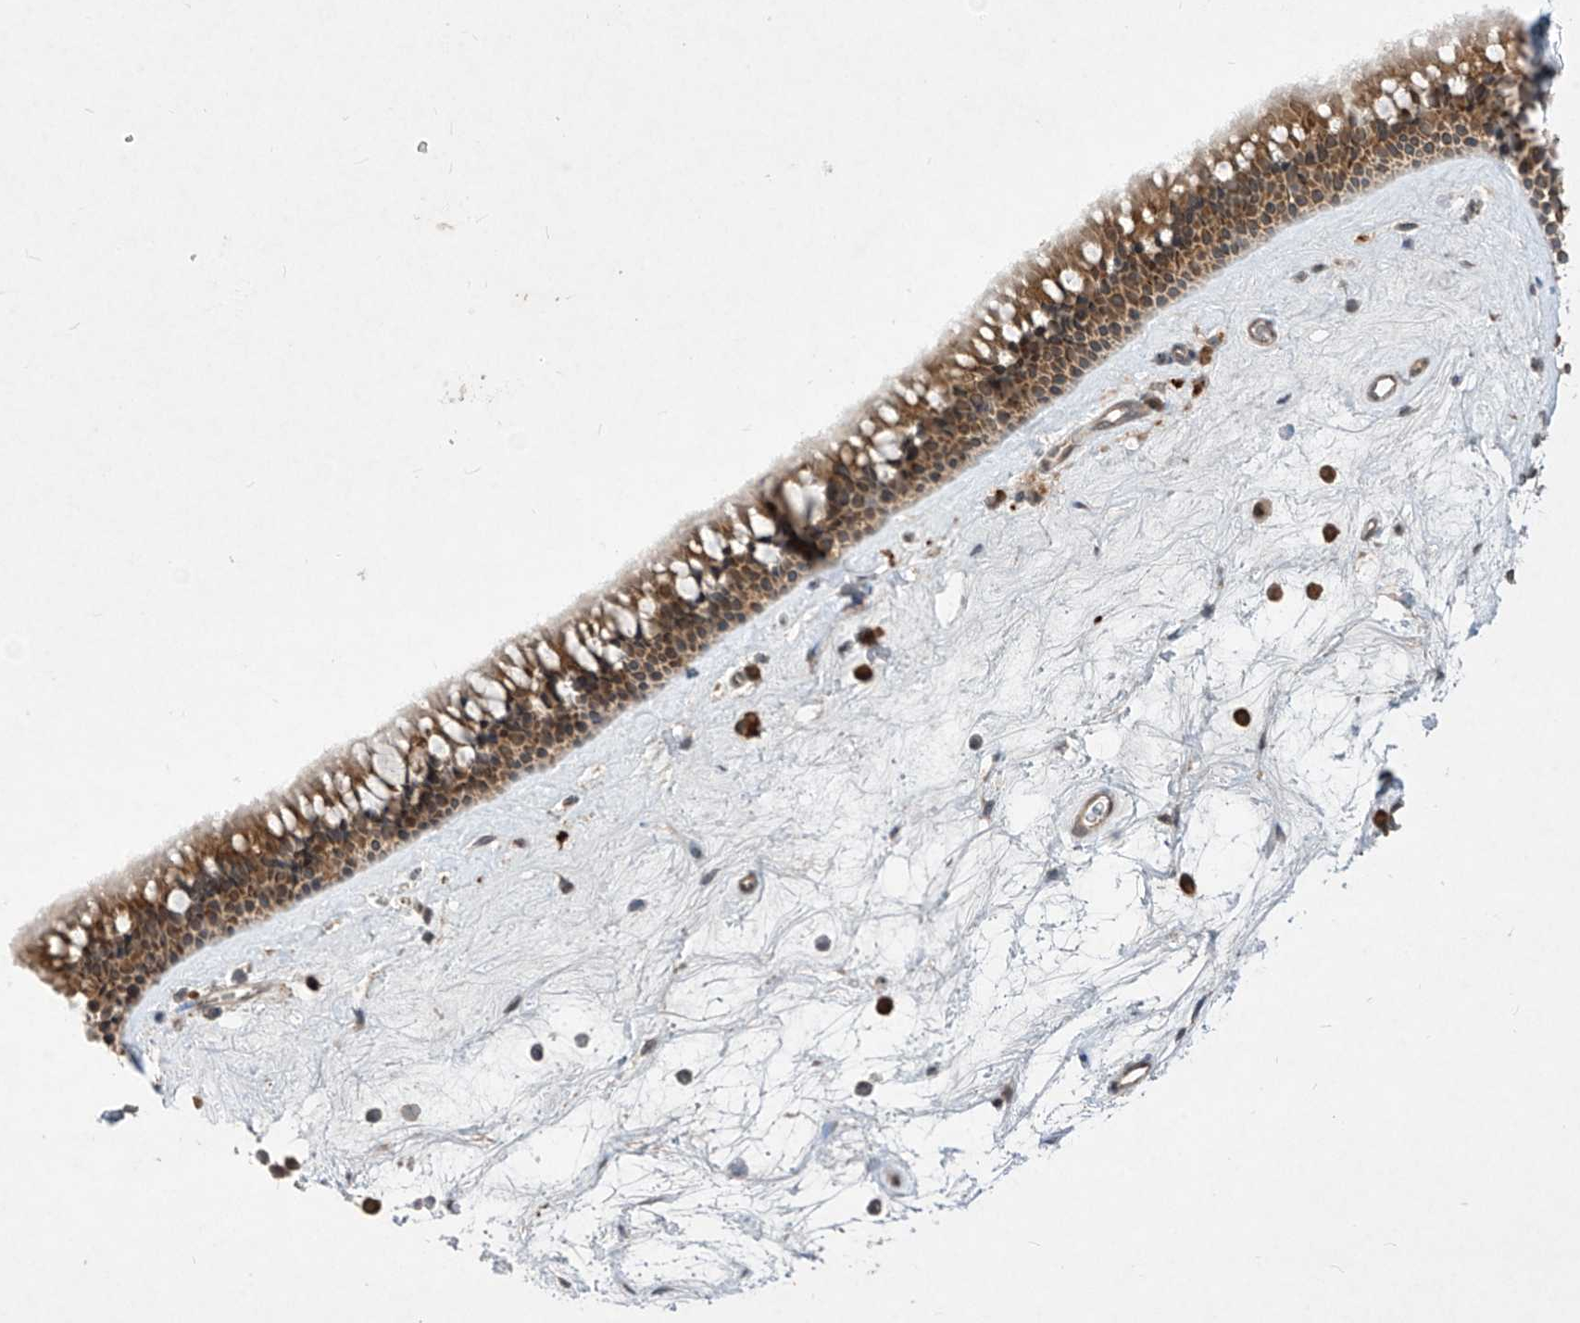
{"staining": {"intensity": "moderate", "quantity": ">75%", "location": "cytoplasmic/membranous"}, "tissue": "nasopharynx", "cell_type": "Respiratory epithelial cells", "image_type": "normal", "snomed": [{"axis": "morphology", "description": "Normal tissue, NOS"}, {"axis": "topography", "description": "Nasopharynx"}], "caption": "About >75% of respiratory epithelial cells in normal nasopharynx exhibit moderate cytoplasmic/membranous protein positivity as visualized by brown immunohistochemical staining.", "gene": "RPL34", "patient": {"sex": "male", "age": 64}}